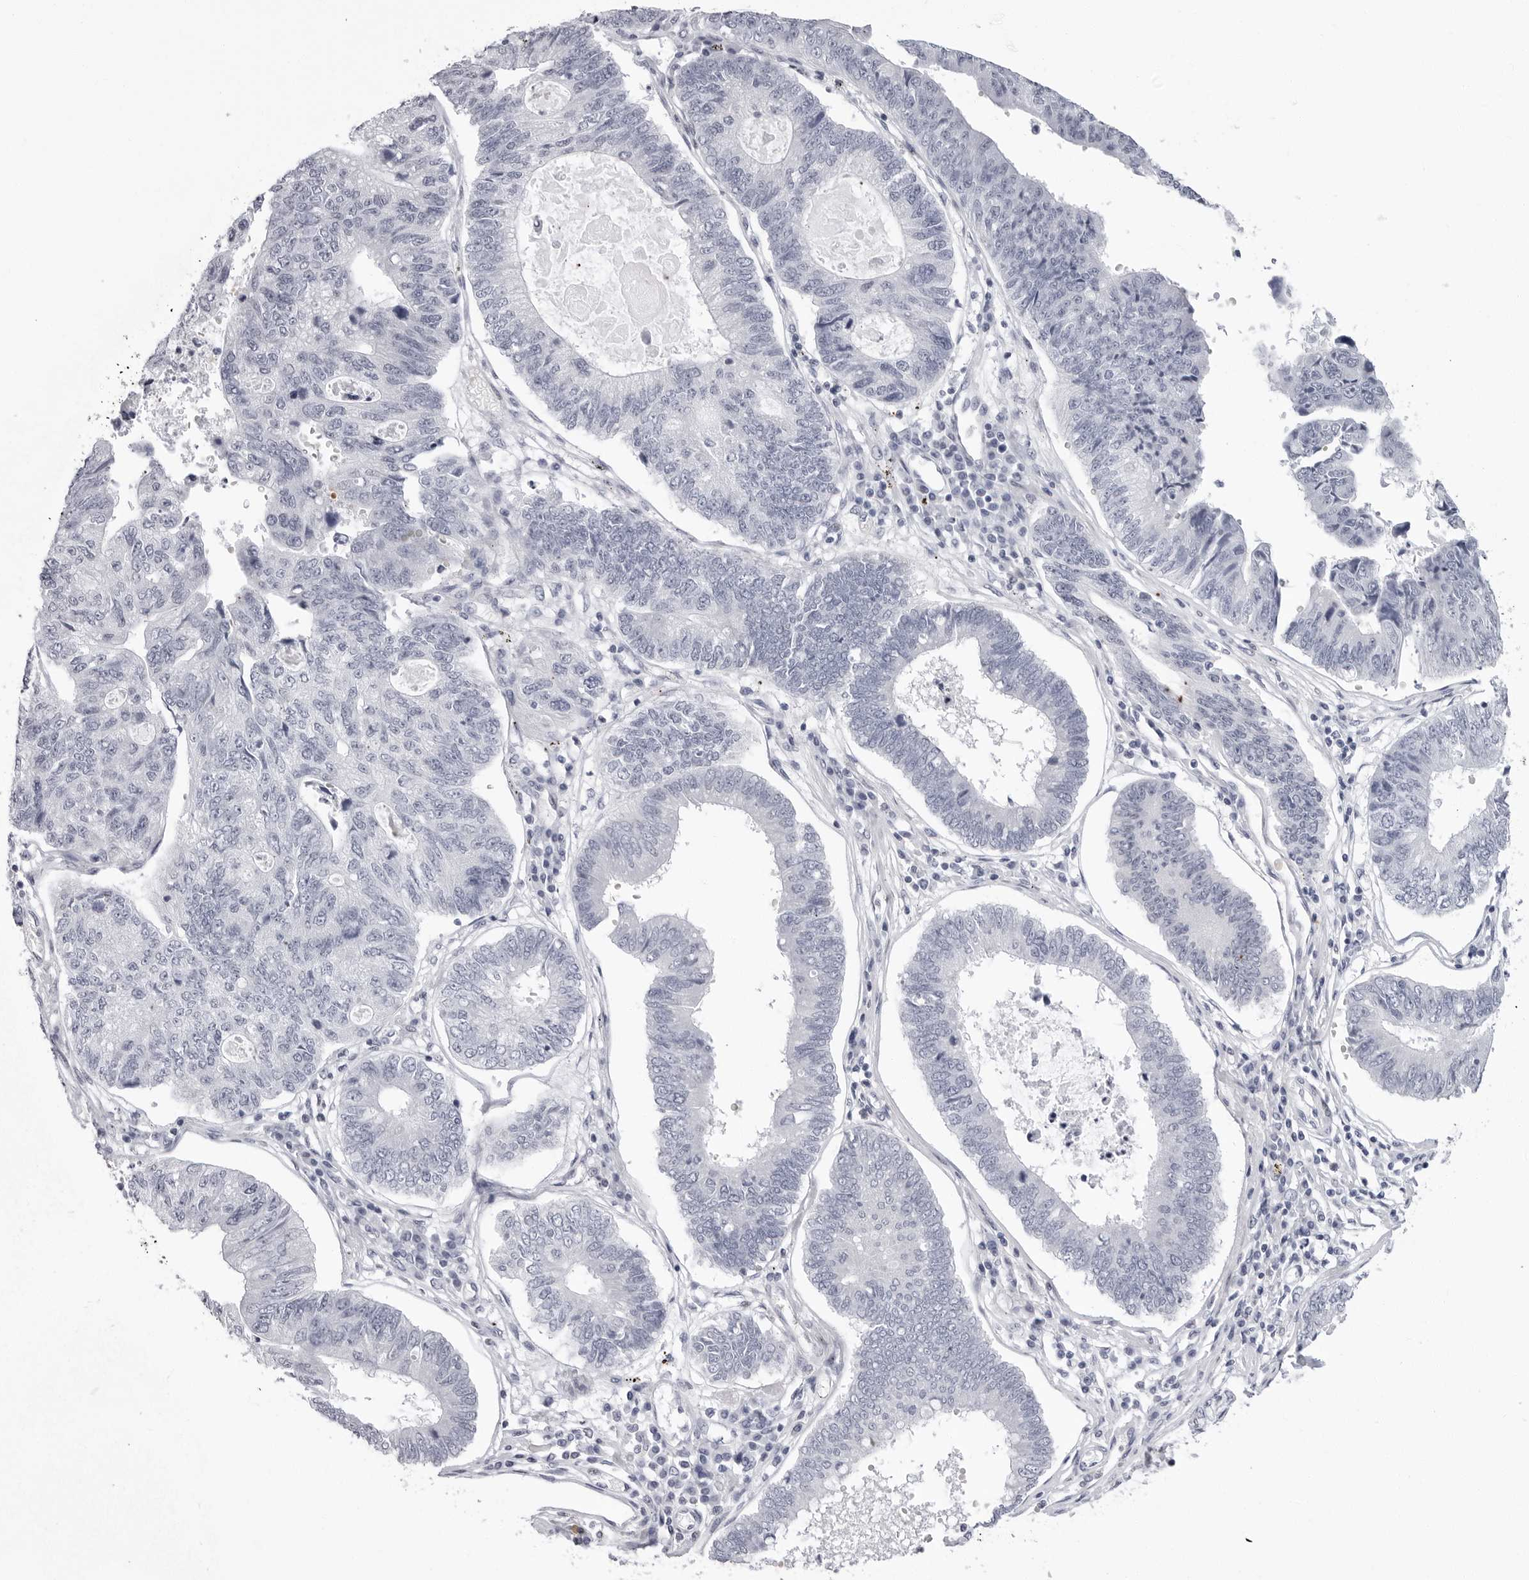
{"staining": {"intensity": "negative", "quantity": "none", "location": "none"}, "tissue": "stomach cancer", "cell_type": "Tumor cells", "image_type": "cancer", "snomed": [{"axis": "morphology", "description": "Adenocarcinoma, NOS"}, {"axis": "topography", "description": "Stomach"}], "caption": "Stomach cancer (adenocarcinoma) stained for a protein using IHC demonstrates no staining tumor cells.", "gene": "VEZF1", "patient": {"sex": "male", "age": 59}}